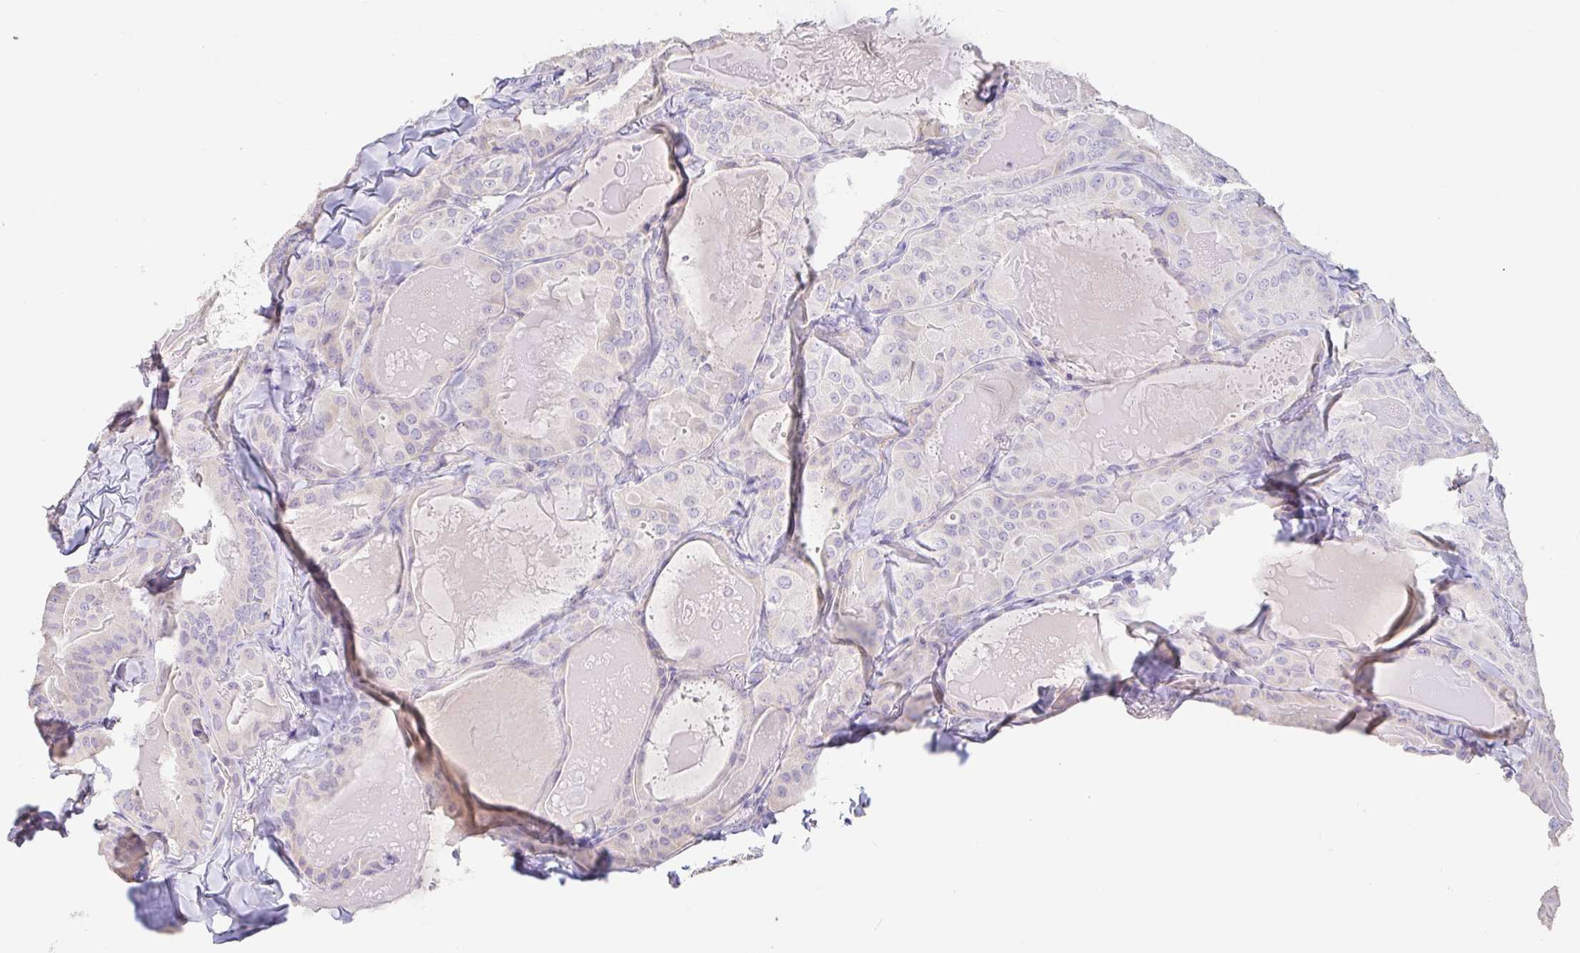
{"staining": {"intensity": "negative", "quantity": "none", "location": "none"}, "tissue": "thyroid cancer", "cell_type": "Tumor cells", "image_type": "cancer", "snomed": [{"axis": "morphology", "description": "Papillary adenocarcinoma, NOS"}, {"axis": "topography", "description": "Thyroid gland"}], "caption": "A histopathology image of human thyroid papillary adenocarcinoma is negative for staining in tumor cells.", "gene": "PYGM", "patient": {"sex": "female", "age": 68}}